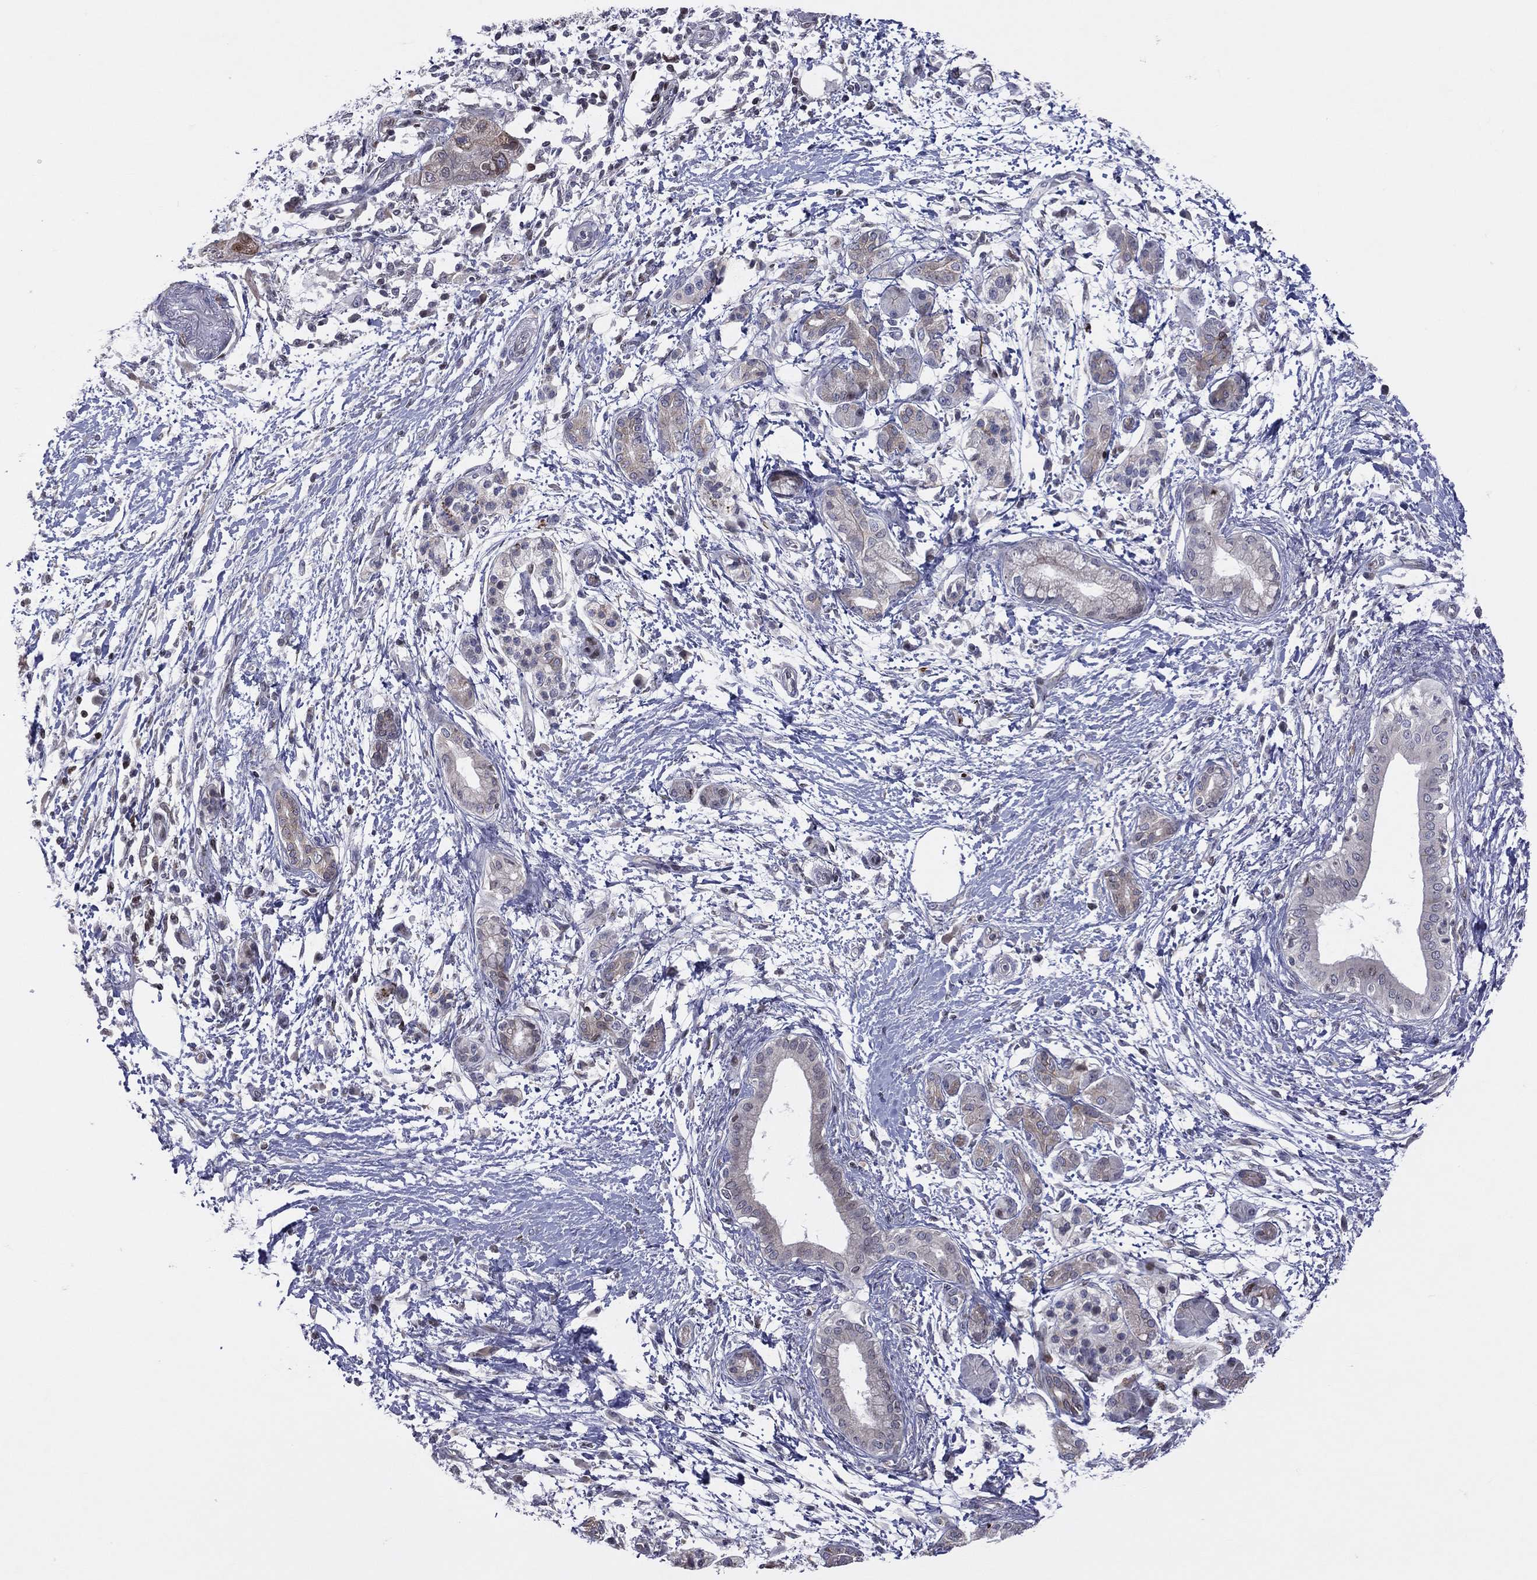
{"staining": {"intensity": "weak", "quantity": "25%-75%", "location": "cytoplasmic/membranous,nuclear"}, "tissue": "pancreatic cancer", "cell_type": "Tumor cells", "image_type": "cancer", "snomed": [{"axis": "morphology", "description": "Adenocarcinoma, NOS"}, {"axis": "topography", "description": "Pancreas"}], "caption": "Weak cytoplasmic/membranous and nuclear expression is appreciated in approximately 25%-75% of tumor cells in pancreatic cancer. (Brightfield microscopy of DAB IHC at high magnification).", "gene": "DBF4B", "patient": {"sex": "female", "age": 72}}